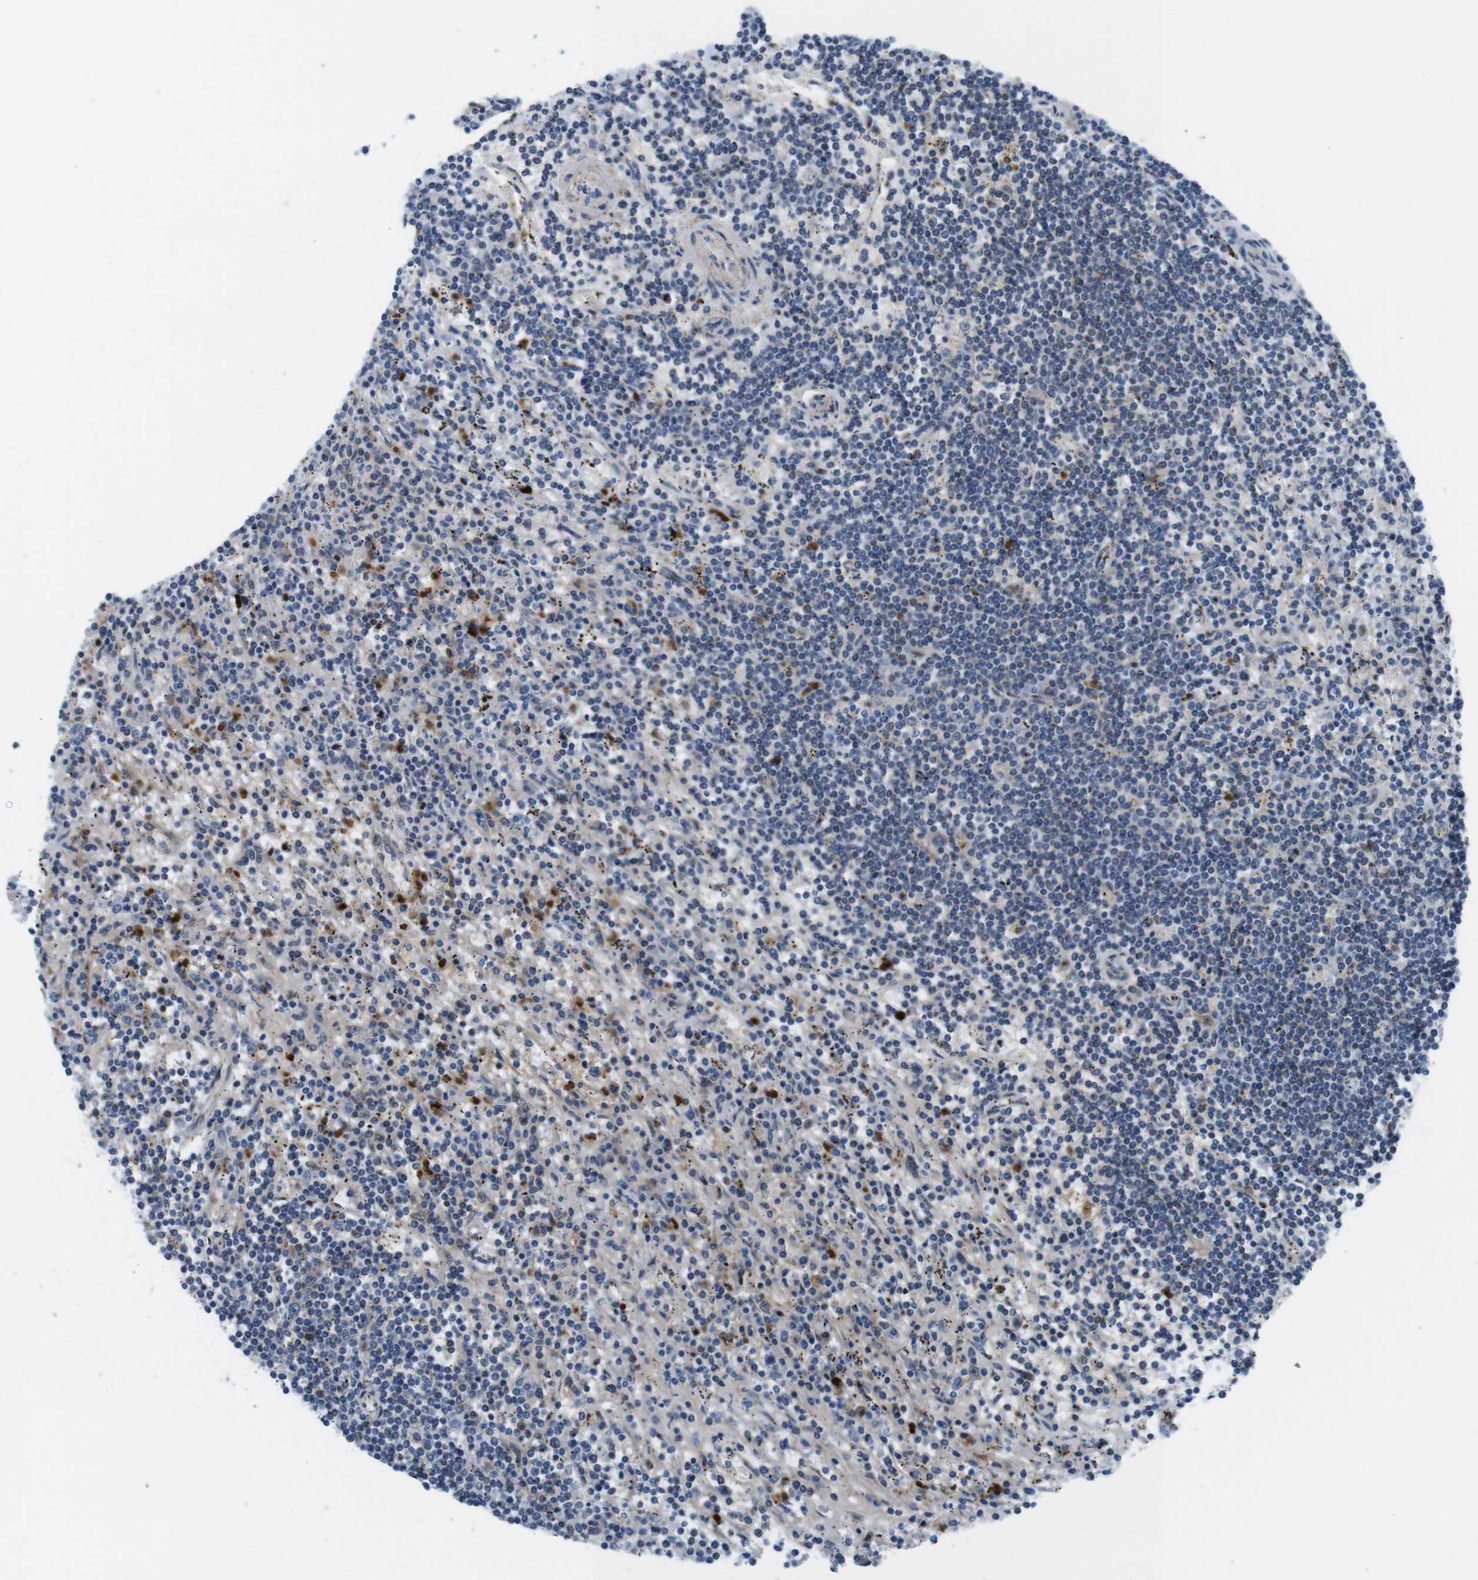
{"staining": {"intensity": "negative", "quantity": "none", "location": "none"}, "tissue": "lymphoma", "cell_type": "Tumor cells", "image_type": "cancer", "snomed": [{"axis": "morphology", "description": "Malignant lymphoma, non-Hodgkin's type, Low grade"}, {"axis": "topography", "description": "Spleen"}], "caption": "An IHC micrograph of low-grade malignant lymphoma, non-Hodgkin's type is shown. There is no staining in tumor cells of low-grade malignant lymphoma, non-Hodgkin's type.", "gene": "ZDHHC3", "patient": {"sex": "male", "age": 76}}